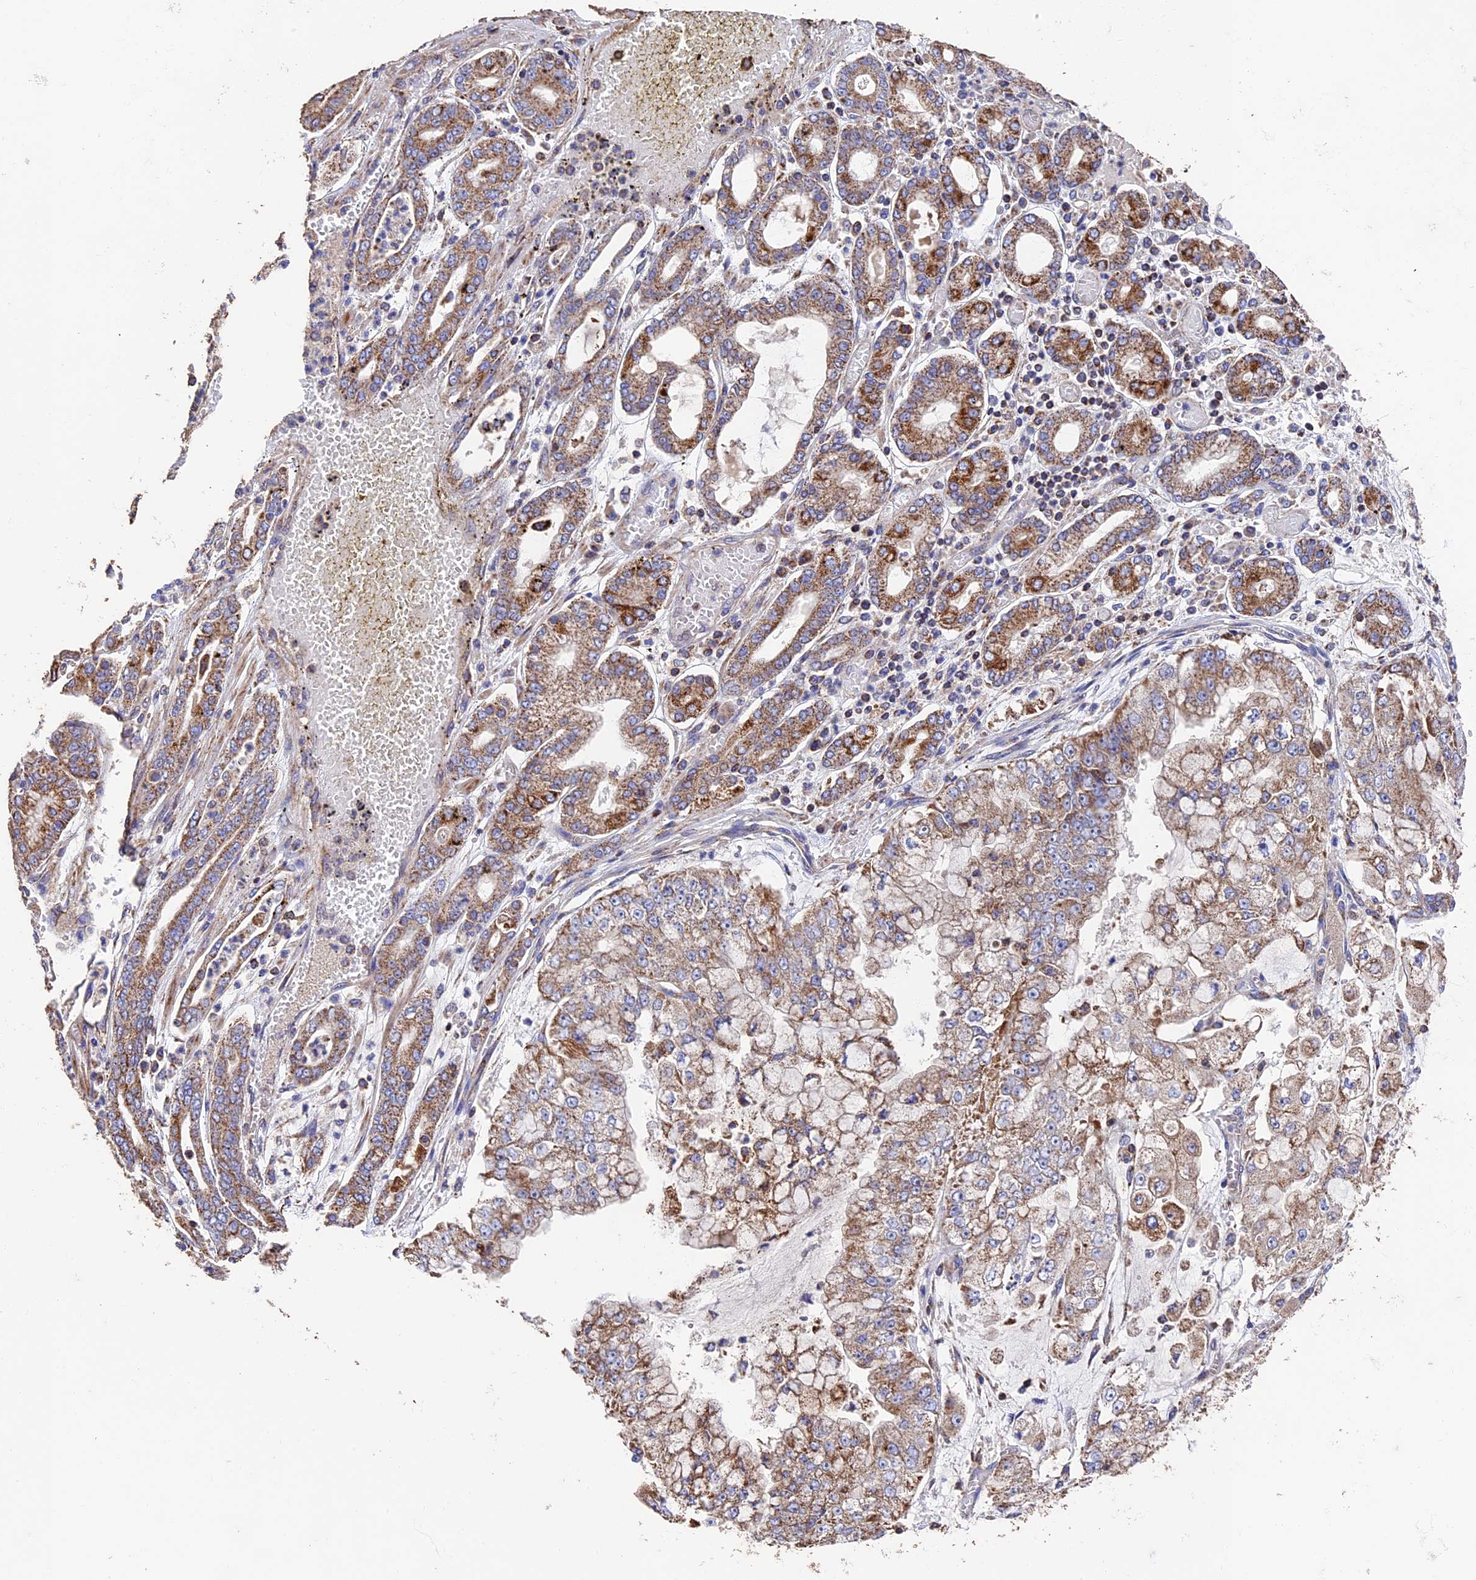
{"staining": {"intensity": "moderate", "quantity": ">75%", "location": "cytoplasmic/membranous"}, "tissue": "stomach cancer", "cell_type": "Tumor cells", "image_type": "cancer", "snomed": [{"axis": "morphology", "description": "Adenocarcinoma, NOS"}, {"axis": "topography", "description": "Stomach"}], "caption": "Adenocarcinoma (stomach) stained for a protein (brown) shows moderate cytoplasmic/membranous positive staining in approximately >75% of tumor cells.", "gene": "ADAT1", "patient": {"sex": "male", "age": 76}}